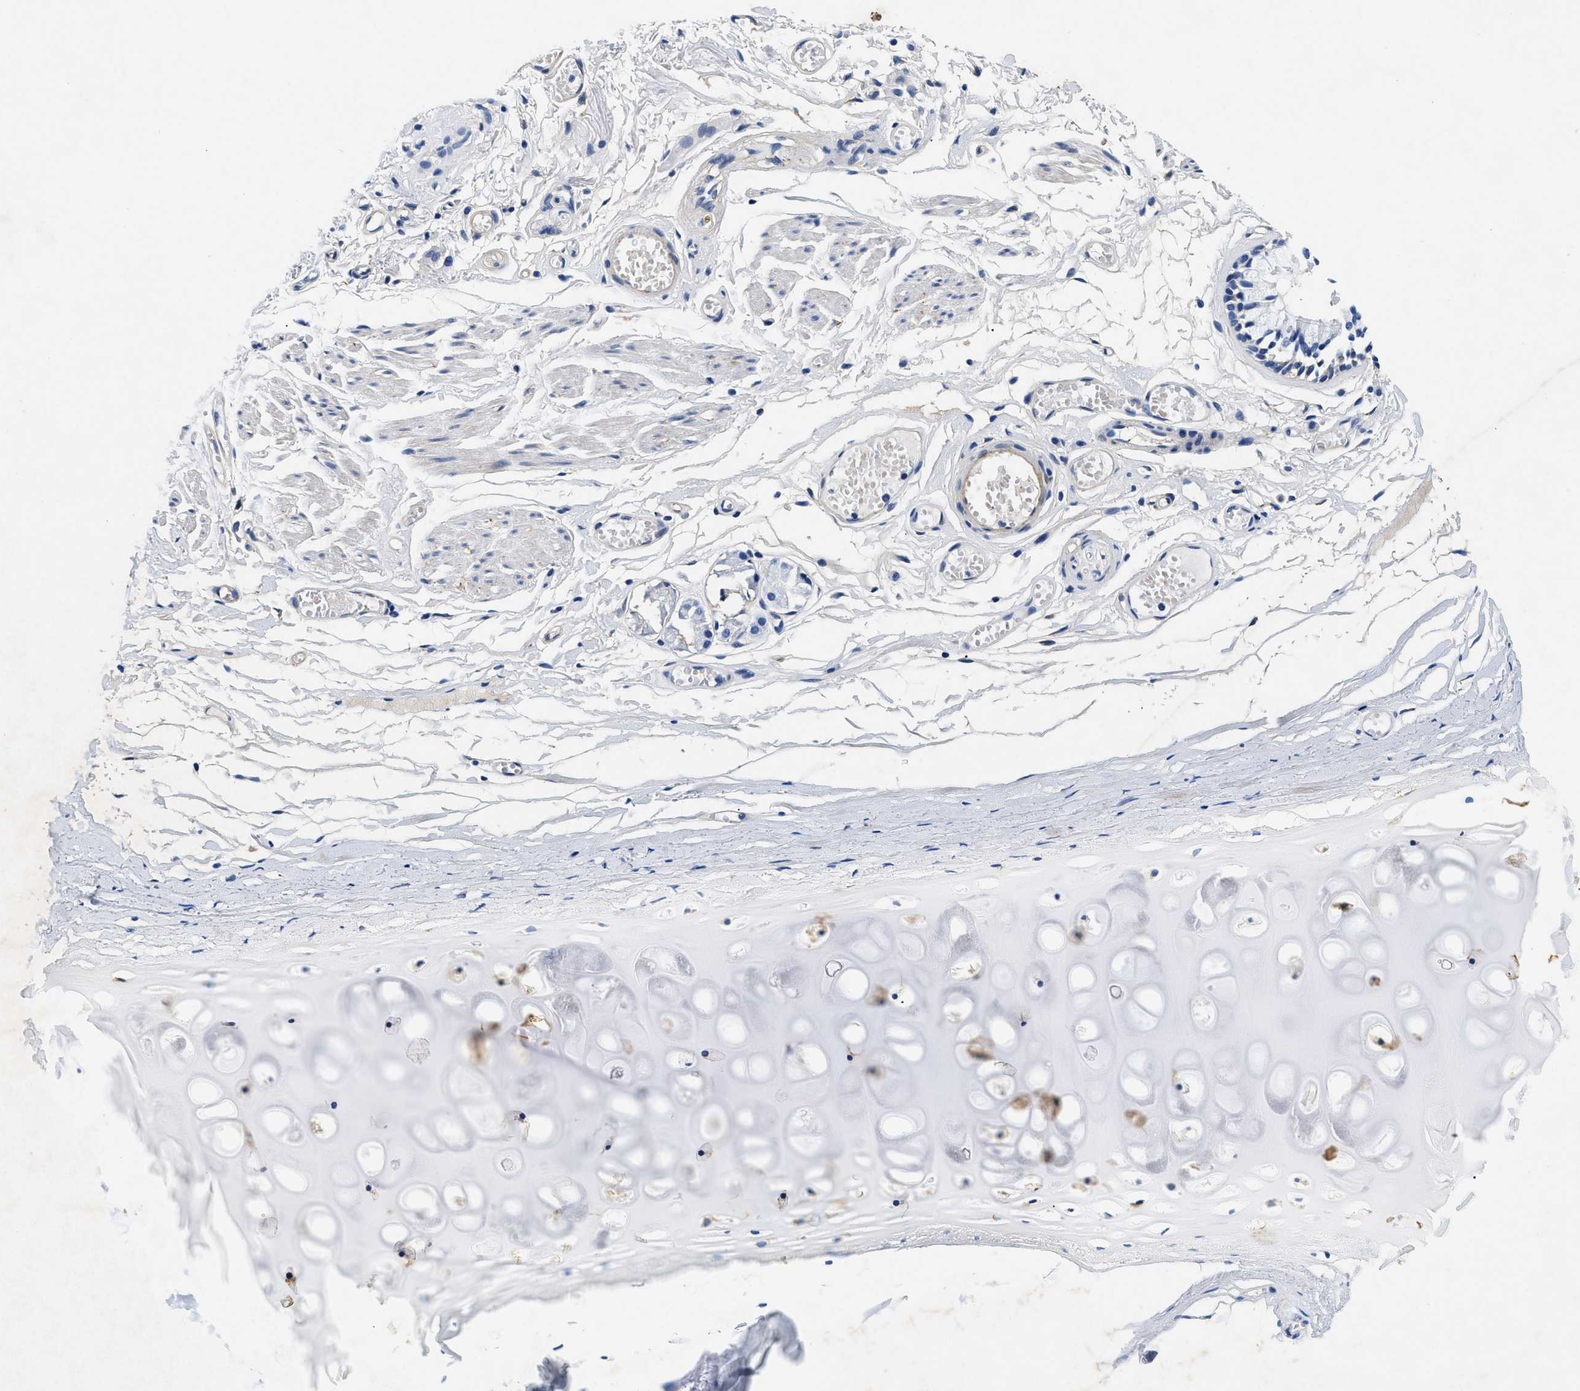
{"staining": {"intensity": "negative", "quantity": "none", "location": "none"}, "tissue": "bronchus", "cell_type": "Respiratory epithelial cells", "image_type": "normal", "snomed": [{"axis": "morphology", "description": "Normal tissue, NOS"}, {"axis": "morphology", "description": "Inflammation, NOS"}, {"axis": "topography", "description": "Cartilage tissue"}, {"axis": "topography", "description": "Lung"}], "caption": "Immunohistochemical staining of unremarkable human bronchus displays no significant positivity in respiratory epithelial cells. (DAB (3,3'-diaminobenzidine) immunohistochemistry (IHC) visualized using brightfield microscopy, high magnification).", "gene": "LAMA3", "patient": {"sex": "male", "age": 71}}